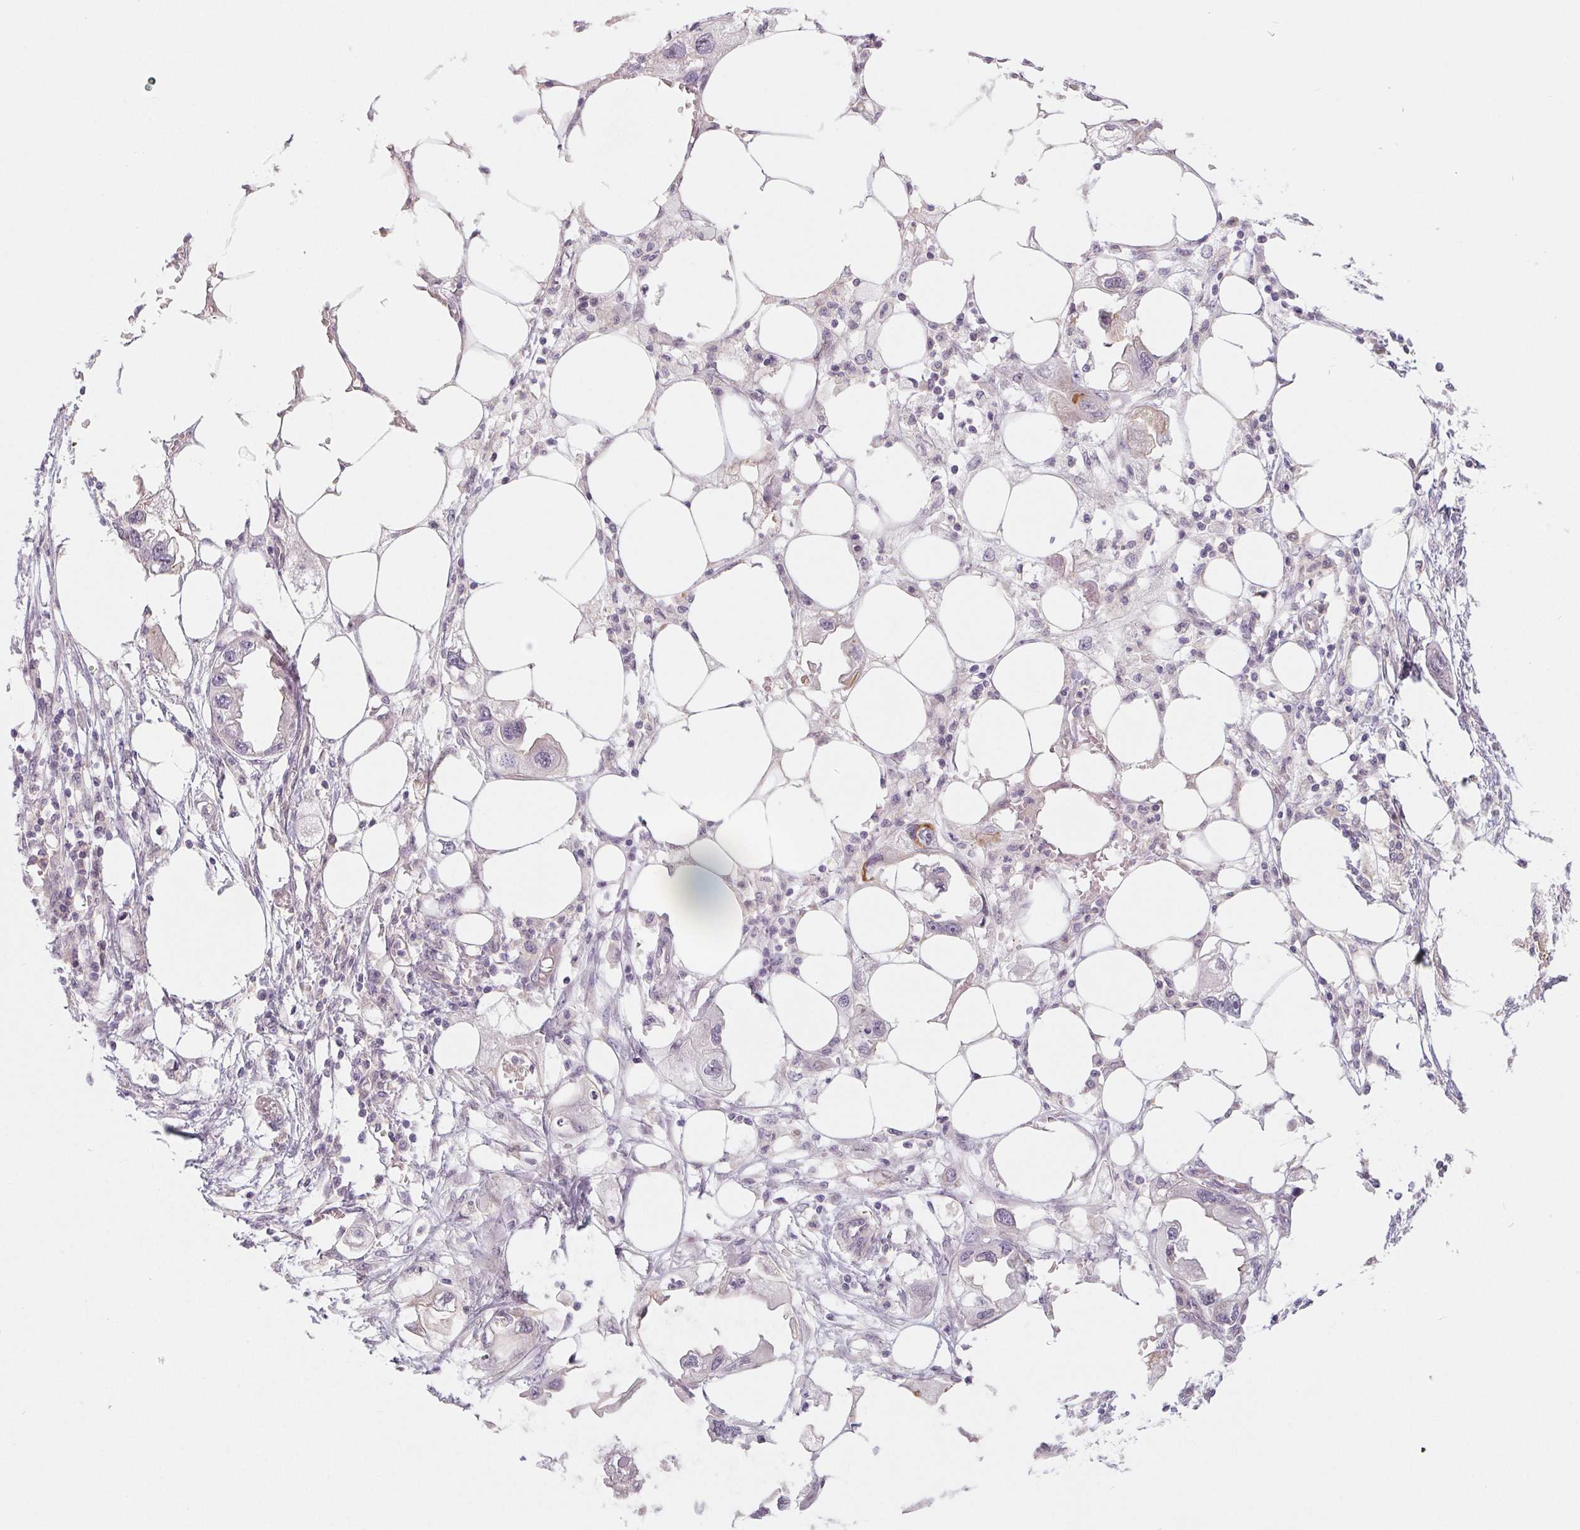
{"staining": {"intensity": "negative", "quantity": "none", "location": "none"}, "tissue": "endometrial cancer", "cell_type": "Tumor cells", "image_type": "cancer", "snomed": [{"axis": "morphology", "description": "Adenocarcinoma, NOS"}, {"axis": "morphology", "description": "Adenocarcinoma, metastatic, NOS"}, {"axis": "topography", "description": "Adipose tissue"}, {"axis": "topography", "description": "Endometrium"}], "caption": "DAB immunohistochemical staining of human adenocarcinoma (endometrial) reveals no significant expression in tumor cells.", "gene": "CFC1", "patient": {"sex": "female", "age": 67}}